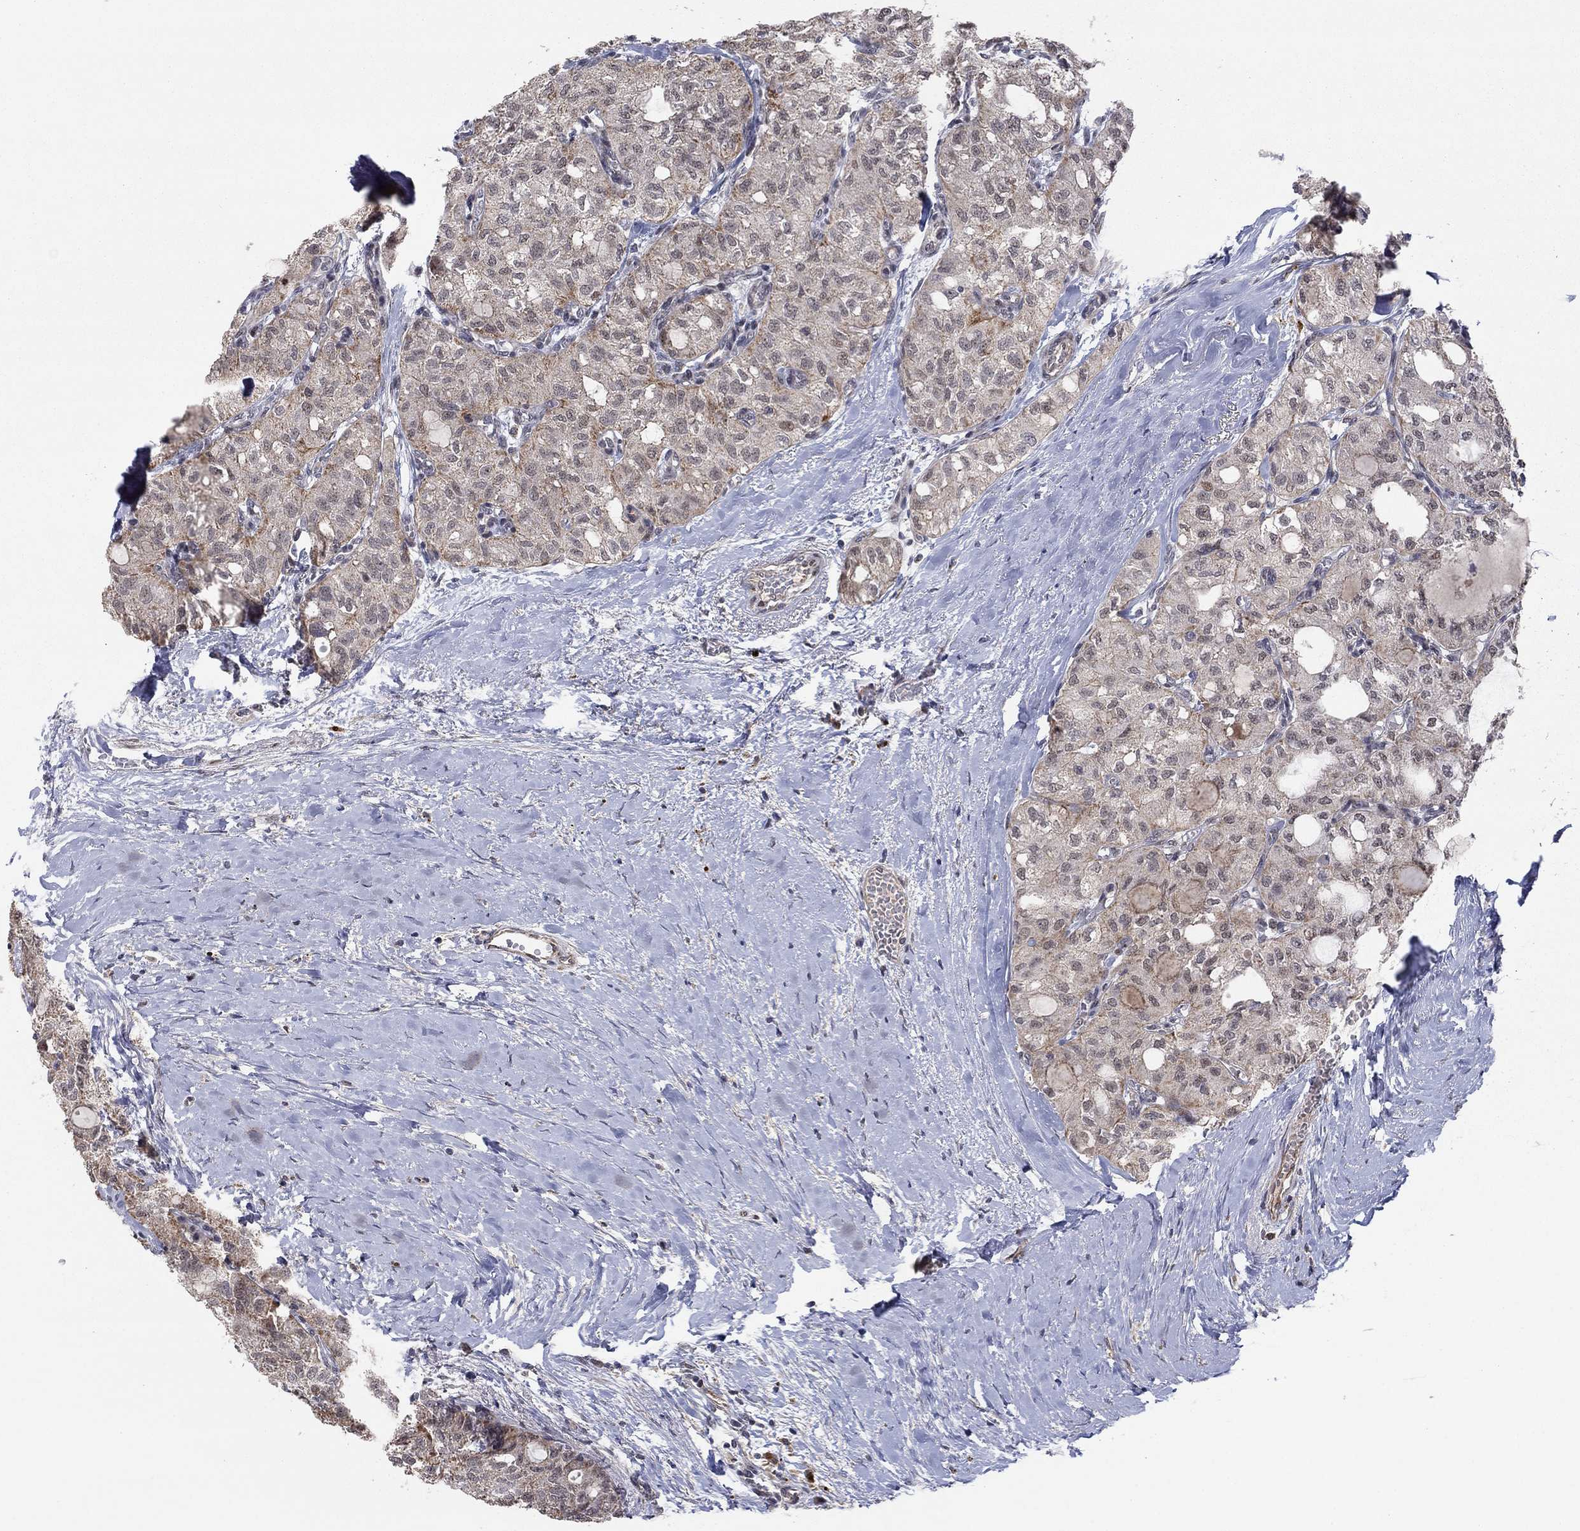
{"staining": {"intensity": "negative", "quantity": "none", "location": "none"}, "tissue": "thyroid cancer", "cell_type": "Tumor cells", "image_type": "cancer", "snomed": [{"axis": "morphology", "description": "Follicular adenoma carcinoma, NOS"}, {"axis": "topography", "description": "Thyroid gland"}], "caption": "This photomicrograph is of thyroid cancer (follicular adenoma carcinoma) stained with immunohistochemistry (IHC) to label a protein in brown with the nuclei are counter-stained blue. There is no expression in tumor cells.", "gene": "ZNF395", "patient": {"sex": "male", "age": 75}}